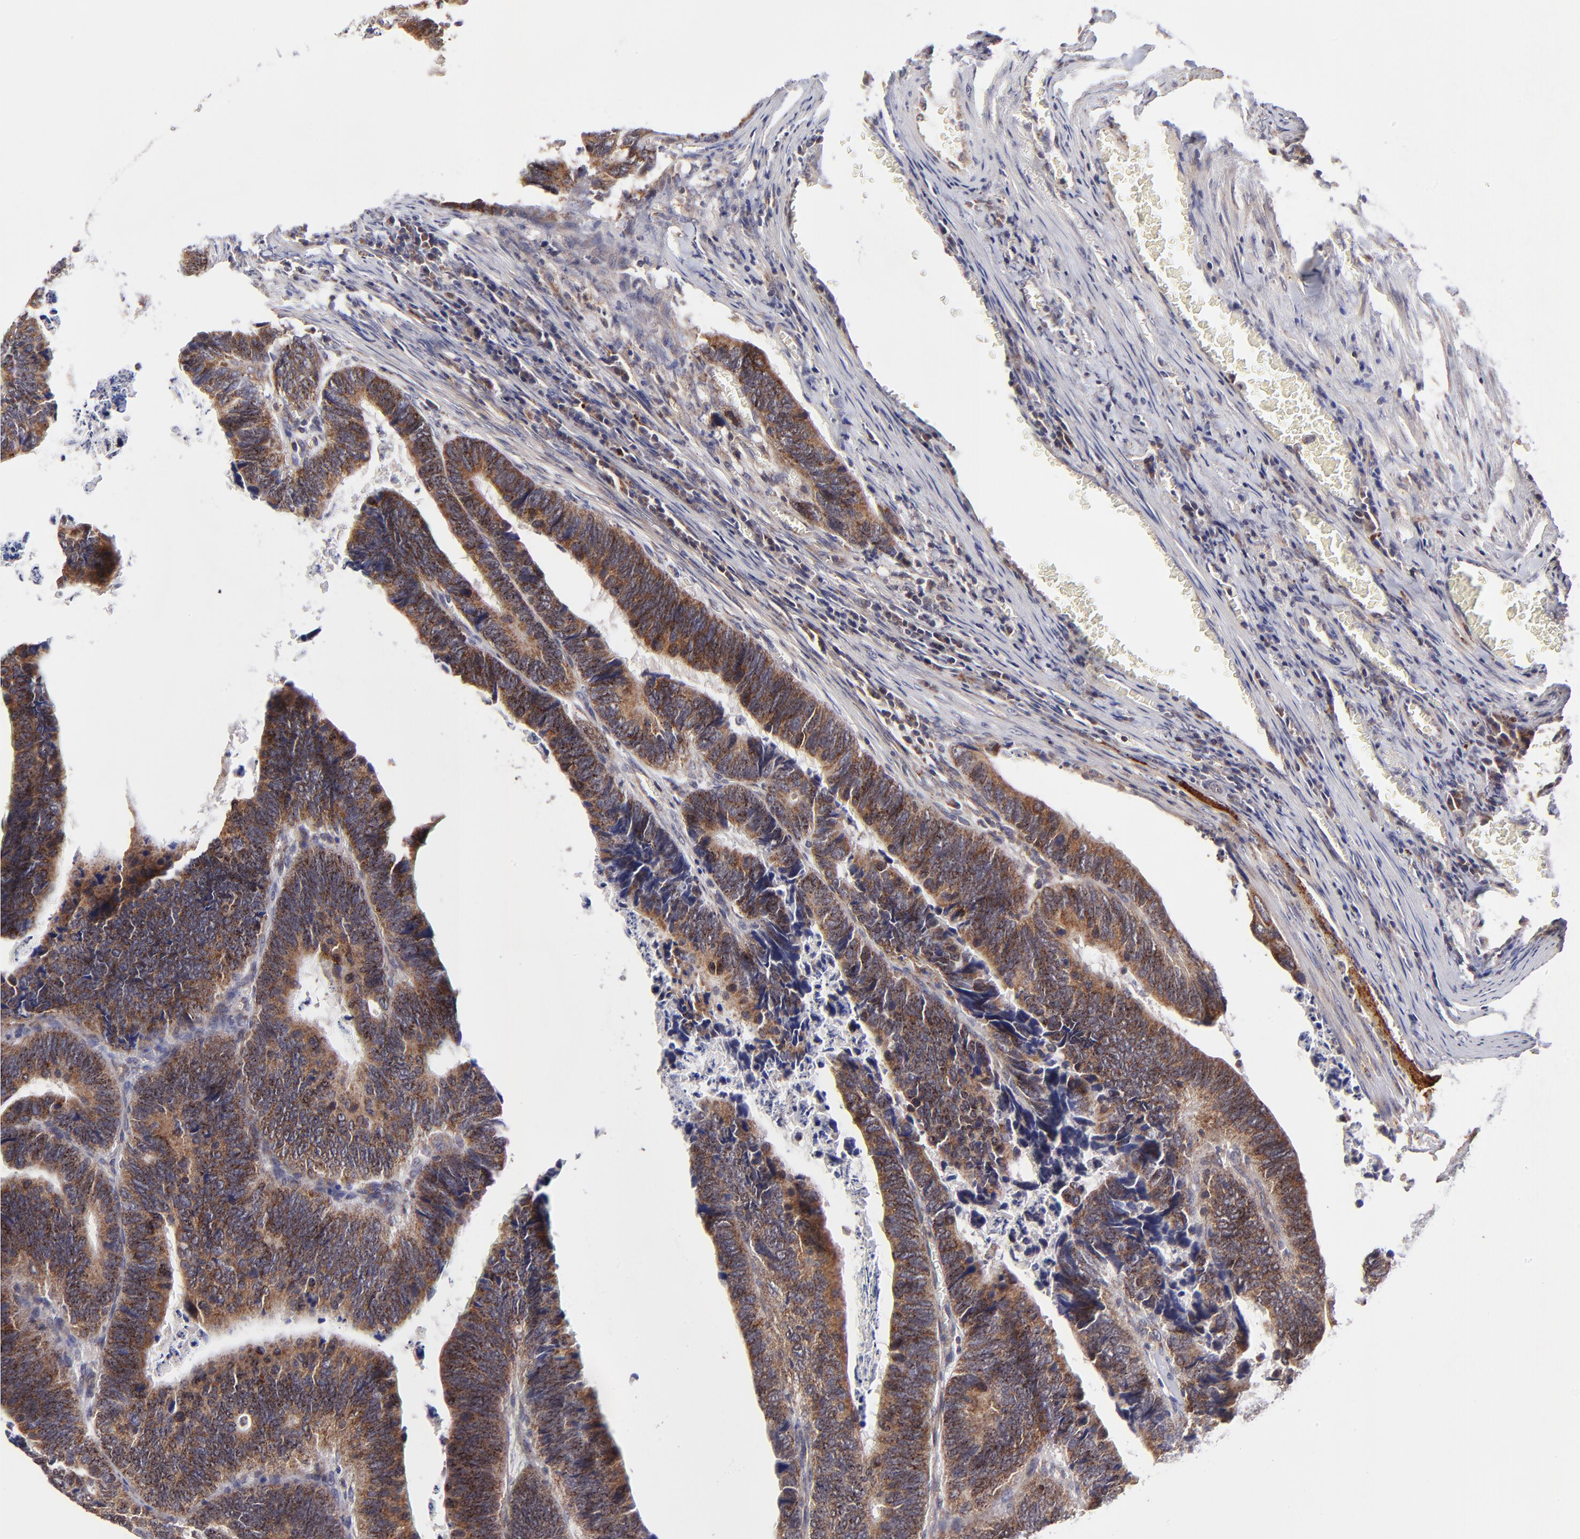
{"staining": {"intensity": "strong", "quantity": ">75%", "location": "cytoplasmic/membranous"}, "tissue": "colorectal cancer", "cell_type": "Tumor cells", "image_type": "cancer", "snomed": [{"axis": "morphology", "description": "Adenocarcinoma, NOS"}, {"axis": "topography", "description": "Colon"}], "caption": "A high-resolution histopathology image shows immunohistochemistry staining of colorectal cancer, which demonstrates strong cytoplasmic/membranous staining in approximately >75% of tumor cells. (brown staining indicates protein expression, while blue staining denotes nuclei).", "gene": "MAP2K7", "patient": {"sex": "male", "age": 72}}